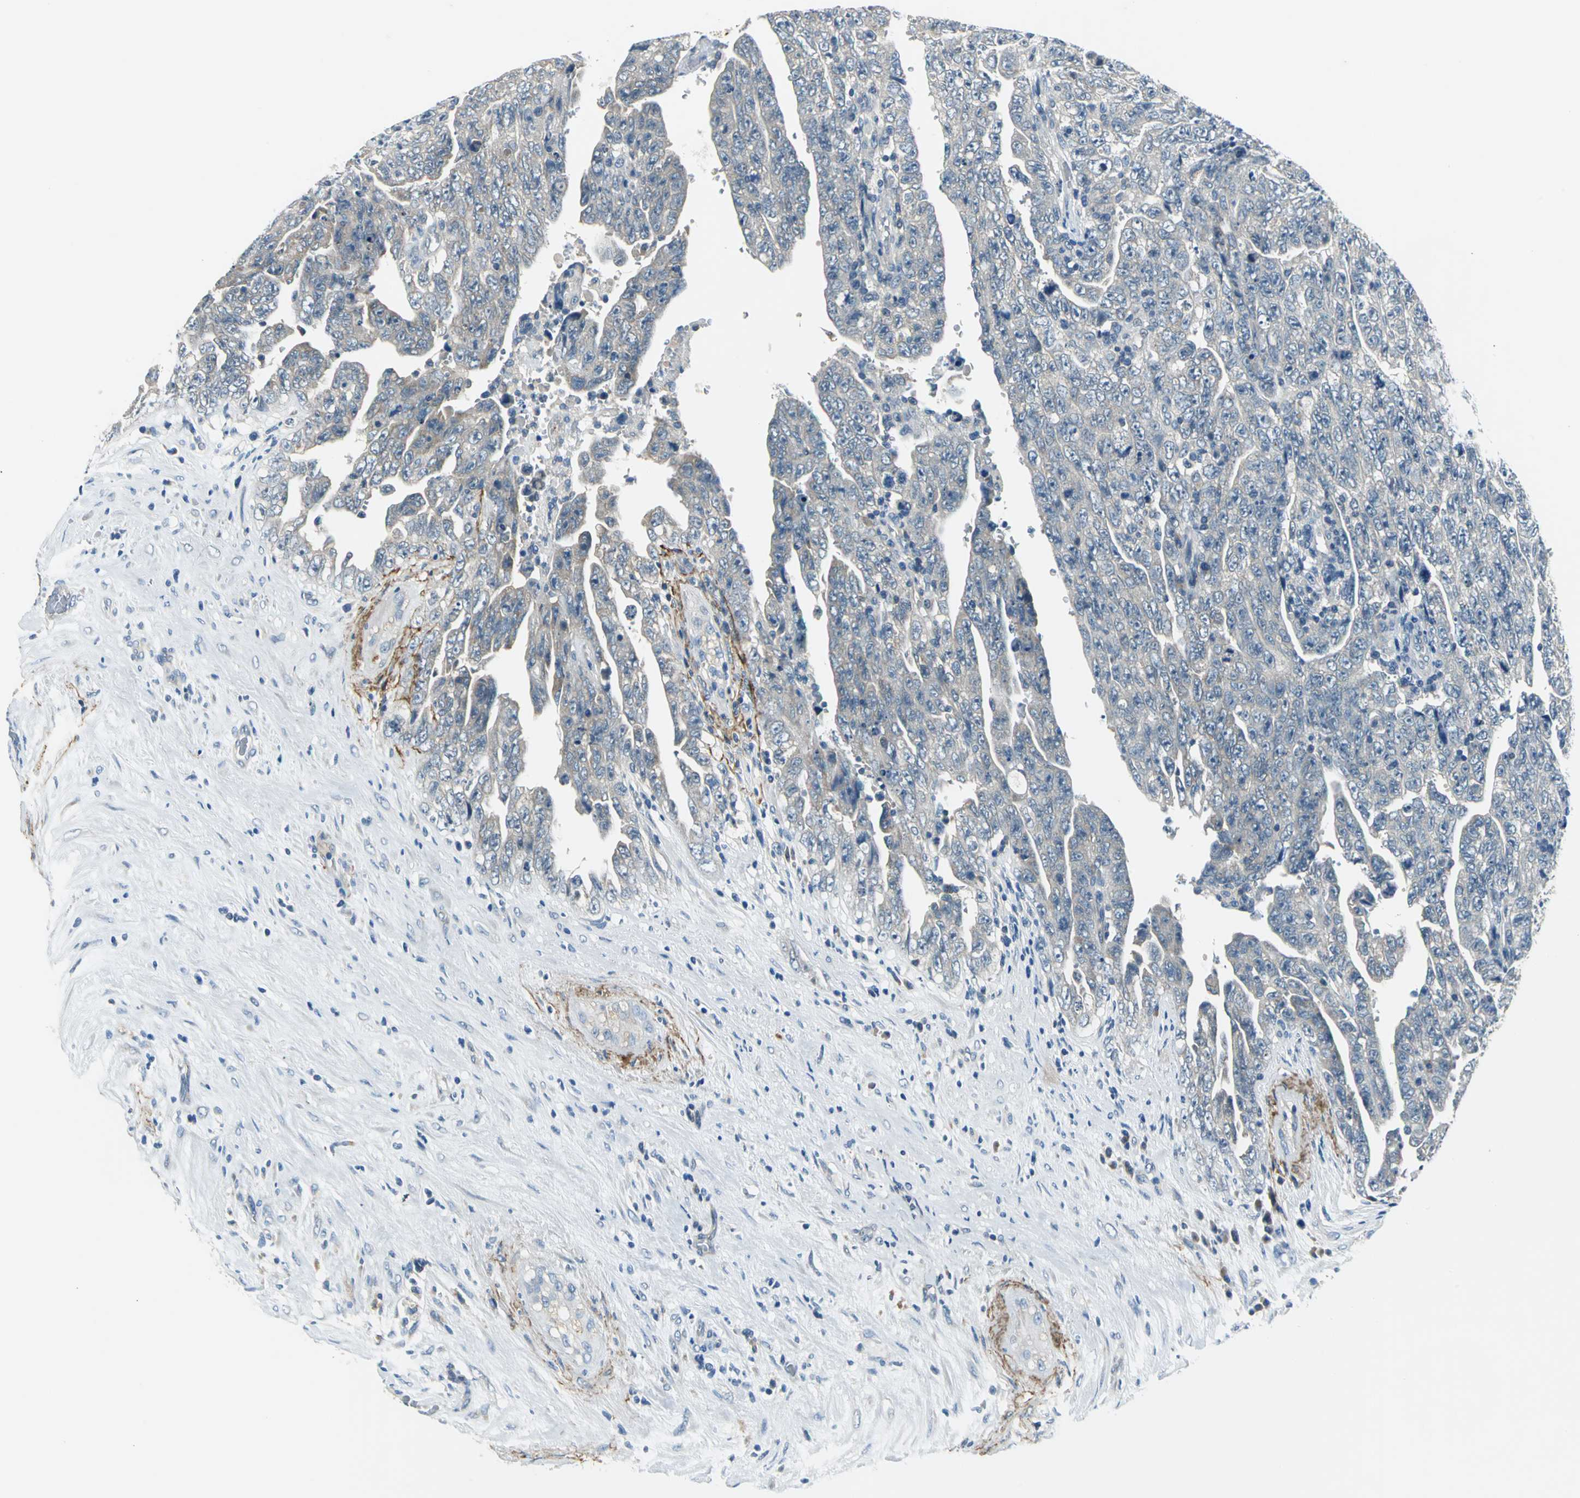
{"staining": {"intensity": "weak", "quantity": "<25%", "location": "cytoplasmic/membranous"}, "tissue": "testis cancer", "cell_type": "Tumor cells", "image_type": "cancer", "snomed": [{"axis": "morphology", "description": "Carcinoma, Embryonal, NOS"}, {"axis": "topography", "description": "Testis"}], "caption": "Embryonal carcinoma (testis) stained for a protein using IHC exhibits no expression tumor cells.", "gene": "SLC16A7", "patient": {"sex": "male", "age": 28}}